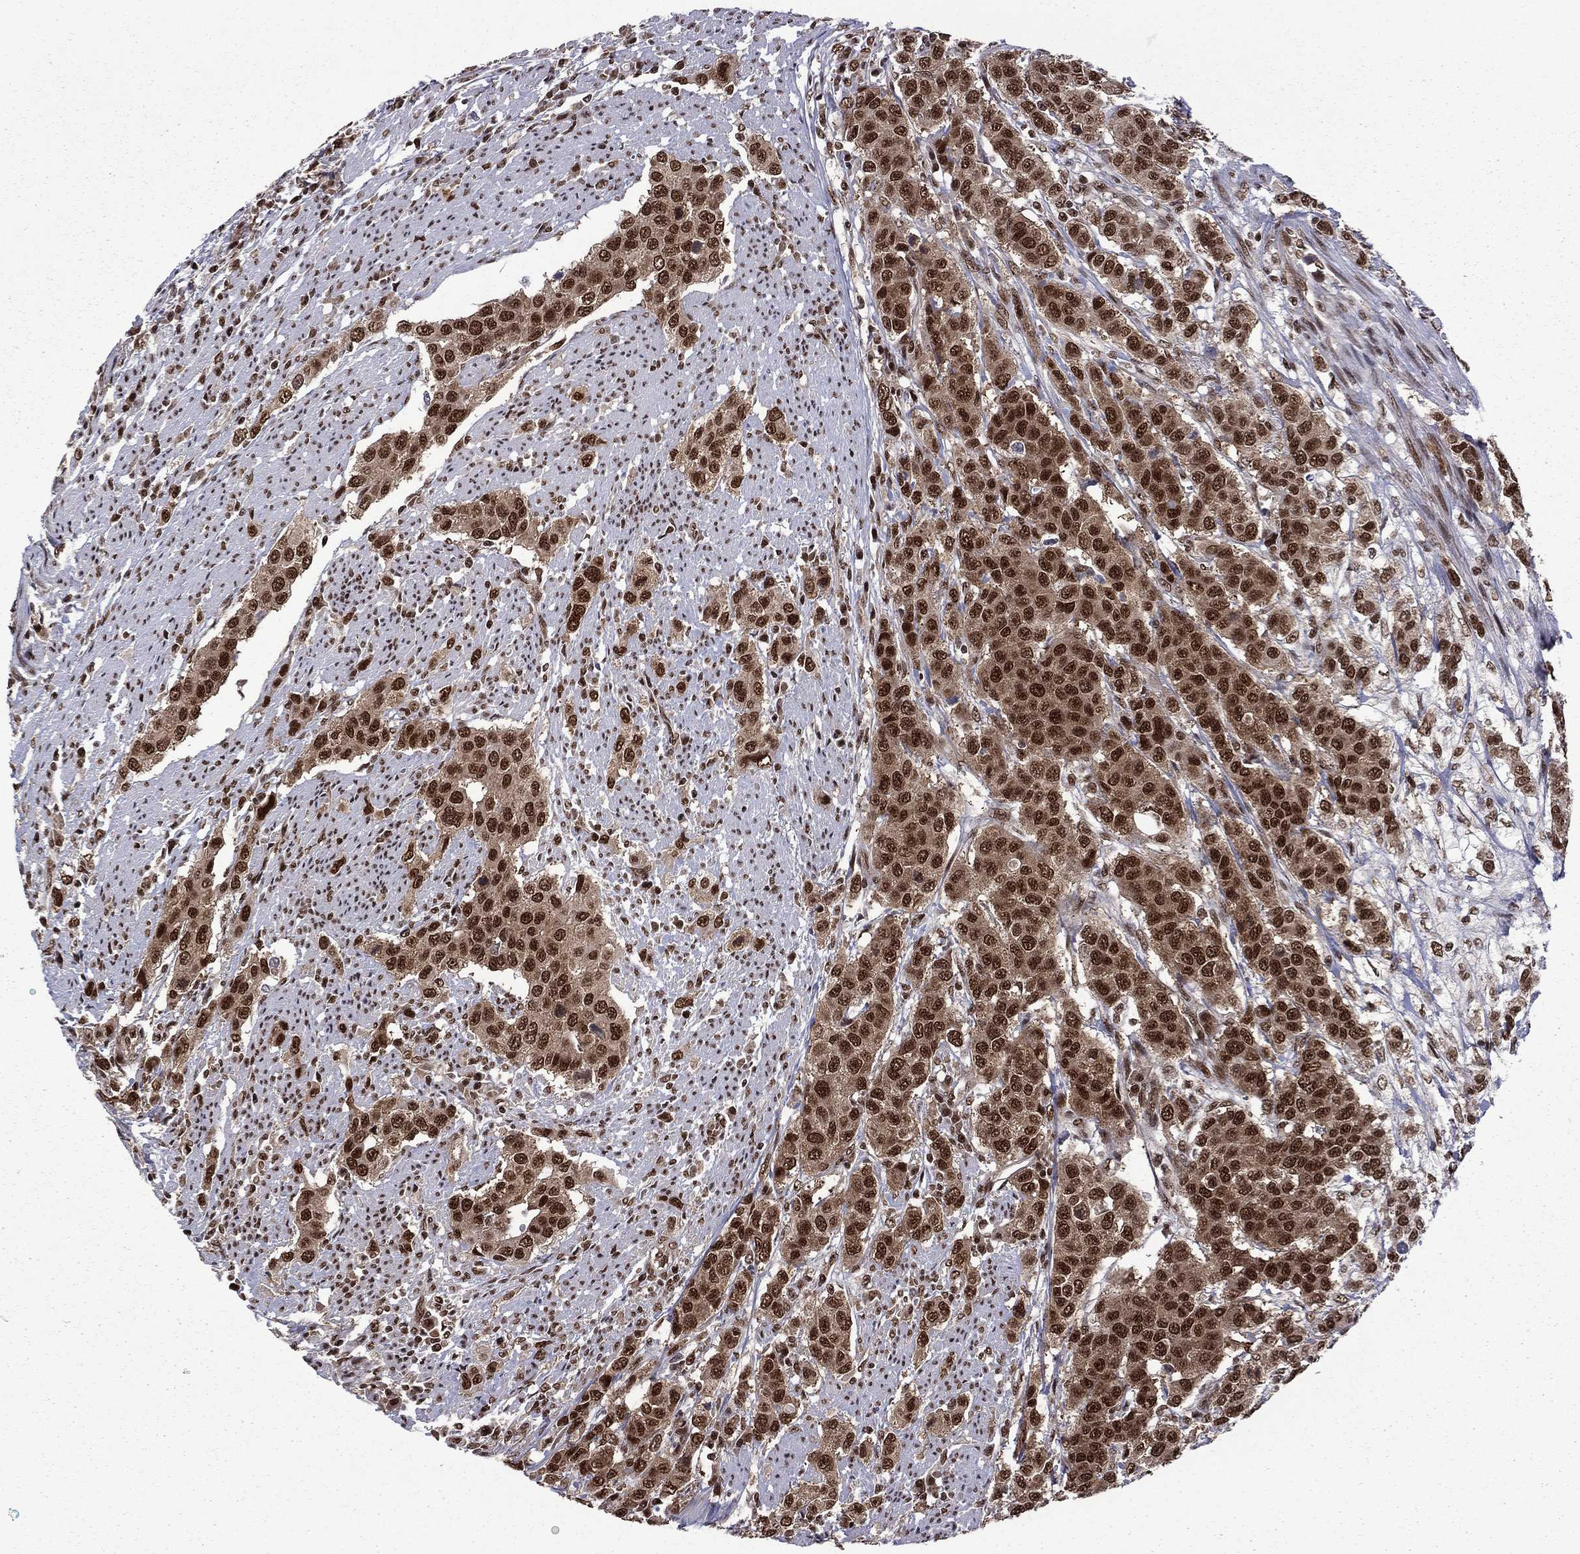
{"staining": {"intensity": "strong", "quantity": ">75%", "location": "nuclear"}, "tissue": "urothelial cancer", "cell_type": "Tumor cells", "image_type": "cancer", "snomed": [{"axis": "morphology", "description": "Urothelial carcinoma, High grade"}, {"axis": "topography", "description": "Urinary bladder"}], "caption": "Brown immunohistochemical staining in human urothelial carcinoma (high-grade) reveals strong nuclear expression in approximately >75% of tumor cells.", "gene": "MED25", "patient": {"sex": "female", "age": 58}}